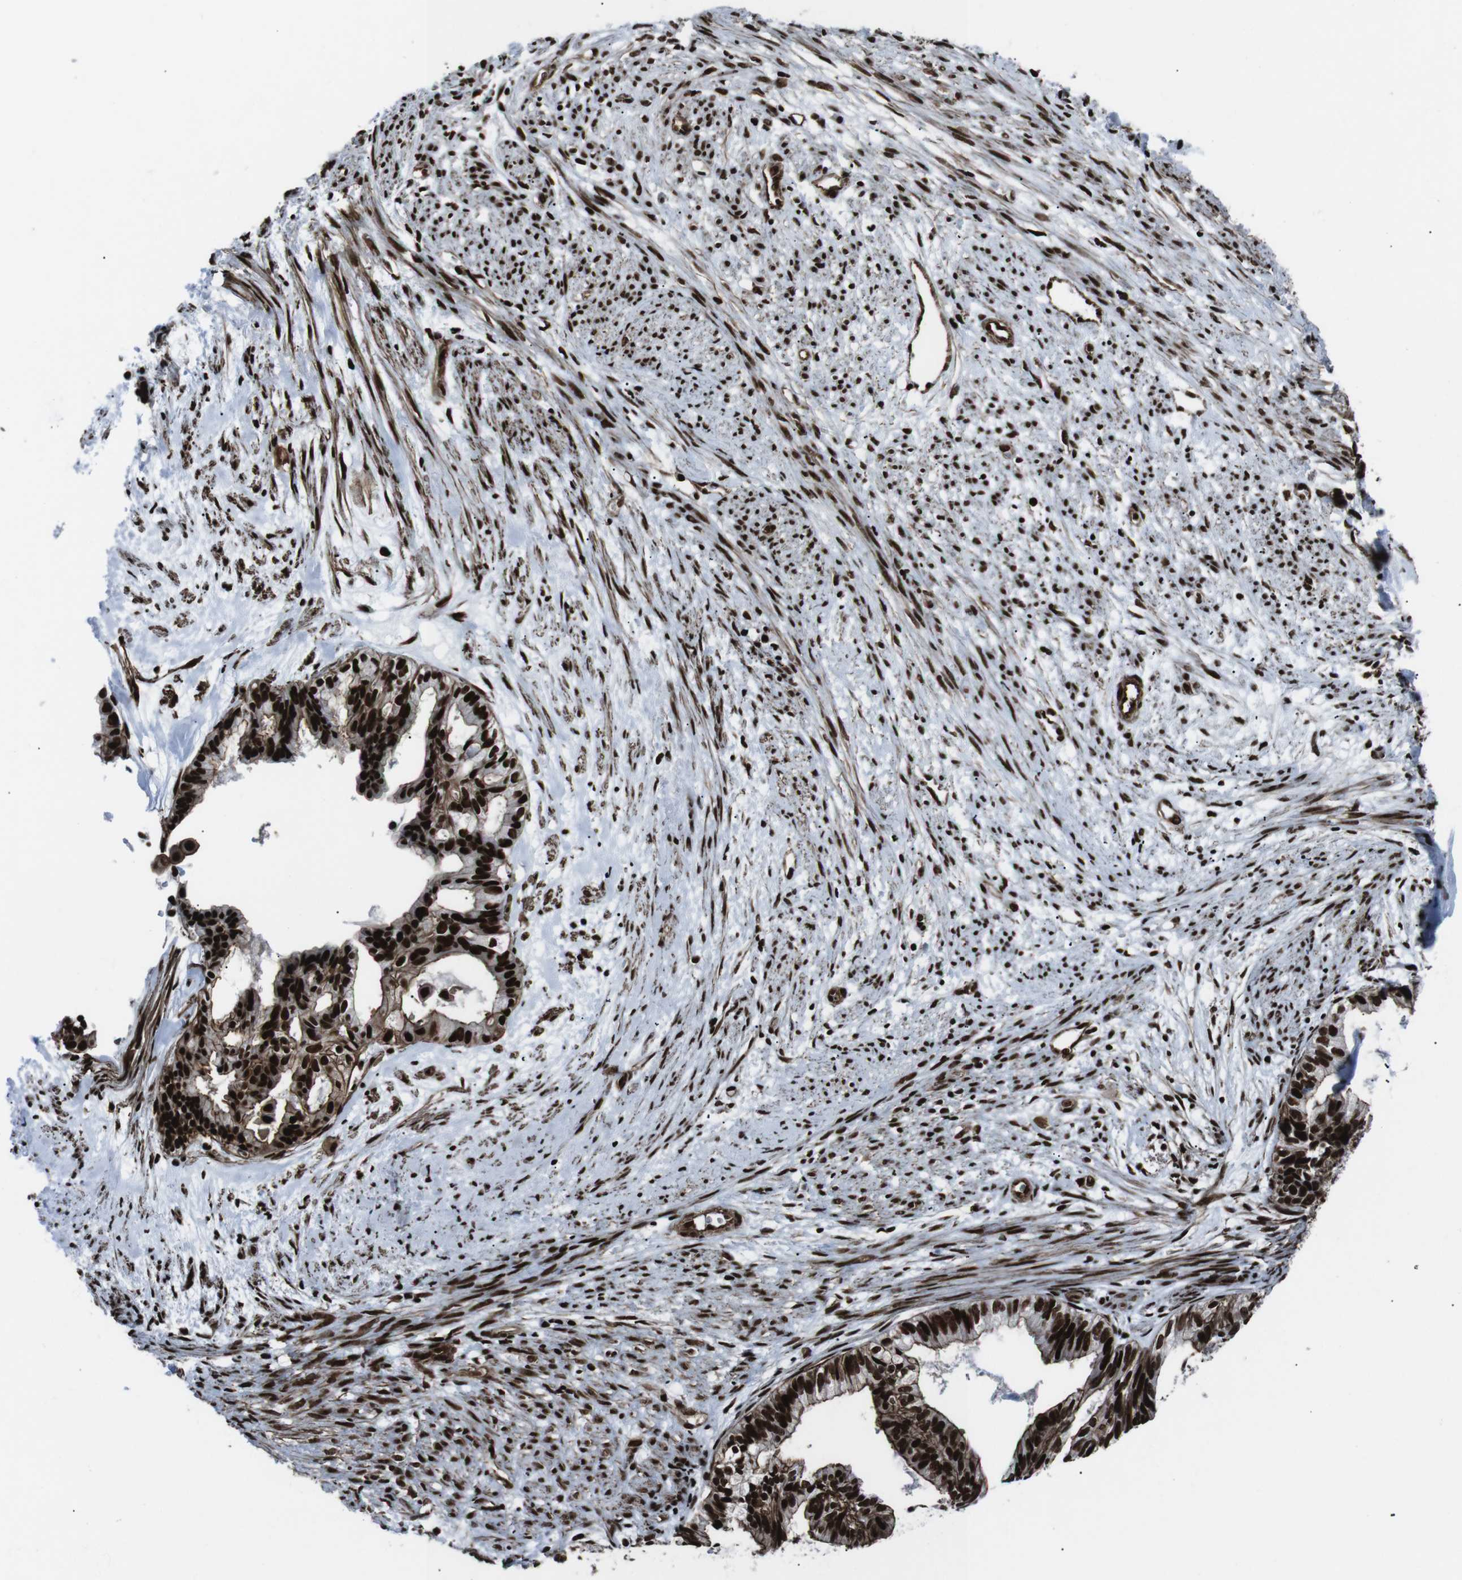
{"staining": {"intensity": "strong", "quantity": ">75%", "location": "cytoplasmic/membranous,nuclear"}, "tissue": "cervical cancer", "cell_type": "Tumor cells", "image_type": "cancer", "snomed": [{"axis": "morphology", "description": "Normal tissue, NOS"}, {"axis": "morphology", "description": "Adenocarcinoma, NOS"}, {"axis": "topography", "description": "Cervix"}, {"axis": "topography", "description": "Endometrium"}], "caption": "Protein expression by immunohistochemistry (IHC) displays strong cytoplasmic/membranous and nuclear expression in about >75% of tumor cells in cervical cancer. (Brightfield microscopy of DAB IHC at high magnification).", "gene": "HNRNPU", "patient": {"sex": "female", "age": 86}}